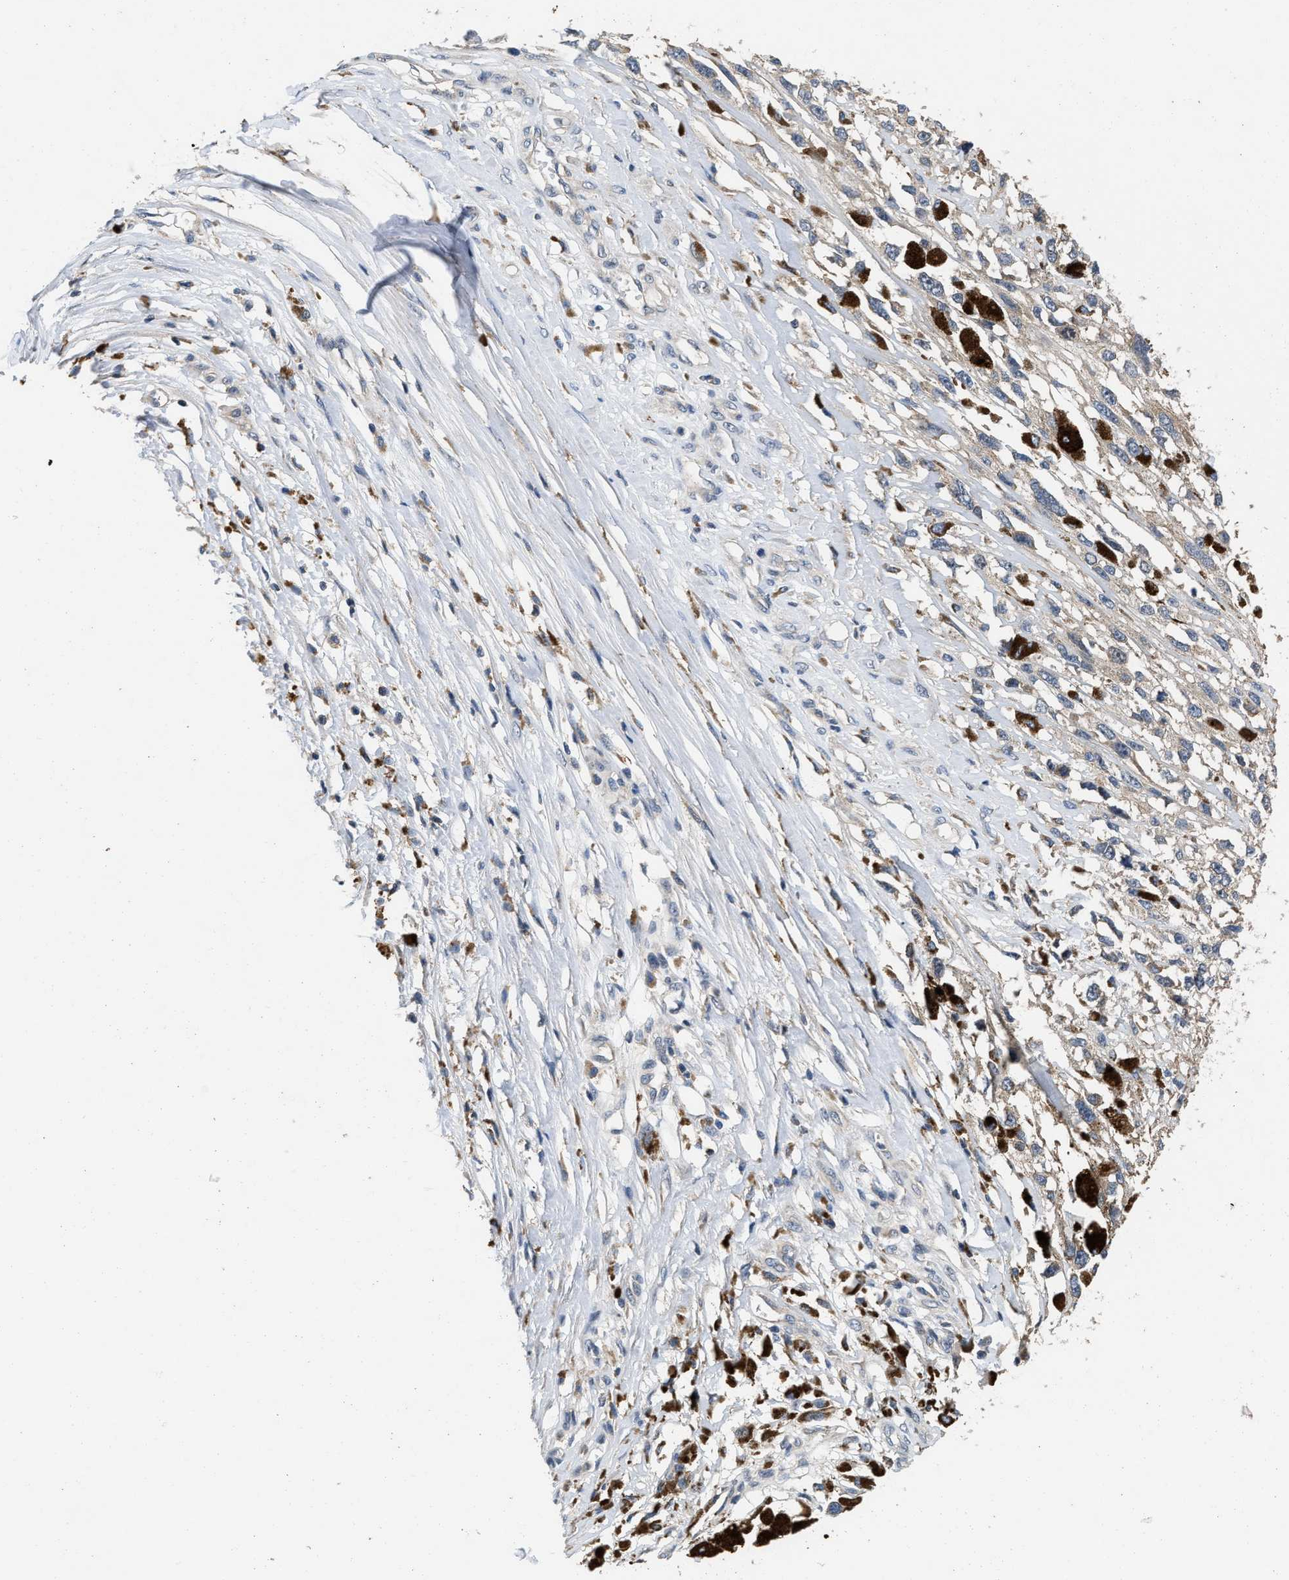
{"staining": {"intensity": "negative", "quantity": "none", "location": "none"}, "tissue": "melanoma", "cell_type": "Tumor cells", "image_type": "cancer", "snomed": [{"axis": "morphology", "description": "Malignant melanoma, Metastatic site"}, {"axis": "topography", "description": "Lymph node"}], "caption": "A micrograph of malignant melanoma (metastatic site) stained for a protein displays no brown staining in tumor cells. (DAB (3,3'-diaminobenzidine) immunohistochemistry, high magnification).", "gene": "PRDM14", "patient": {"sex": "male", "age": 59}}